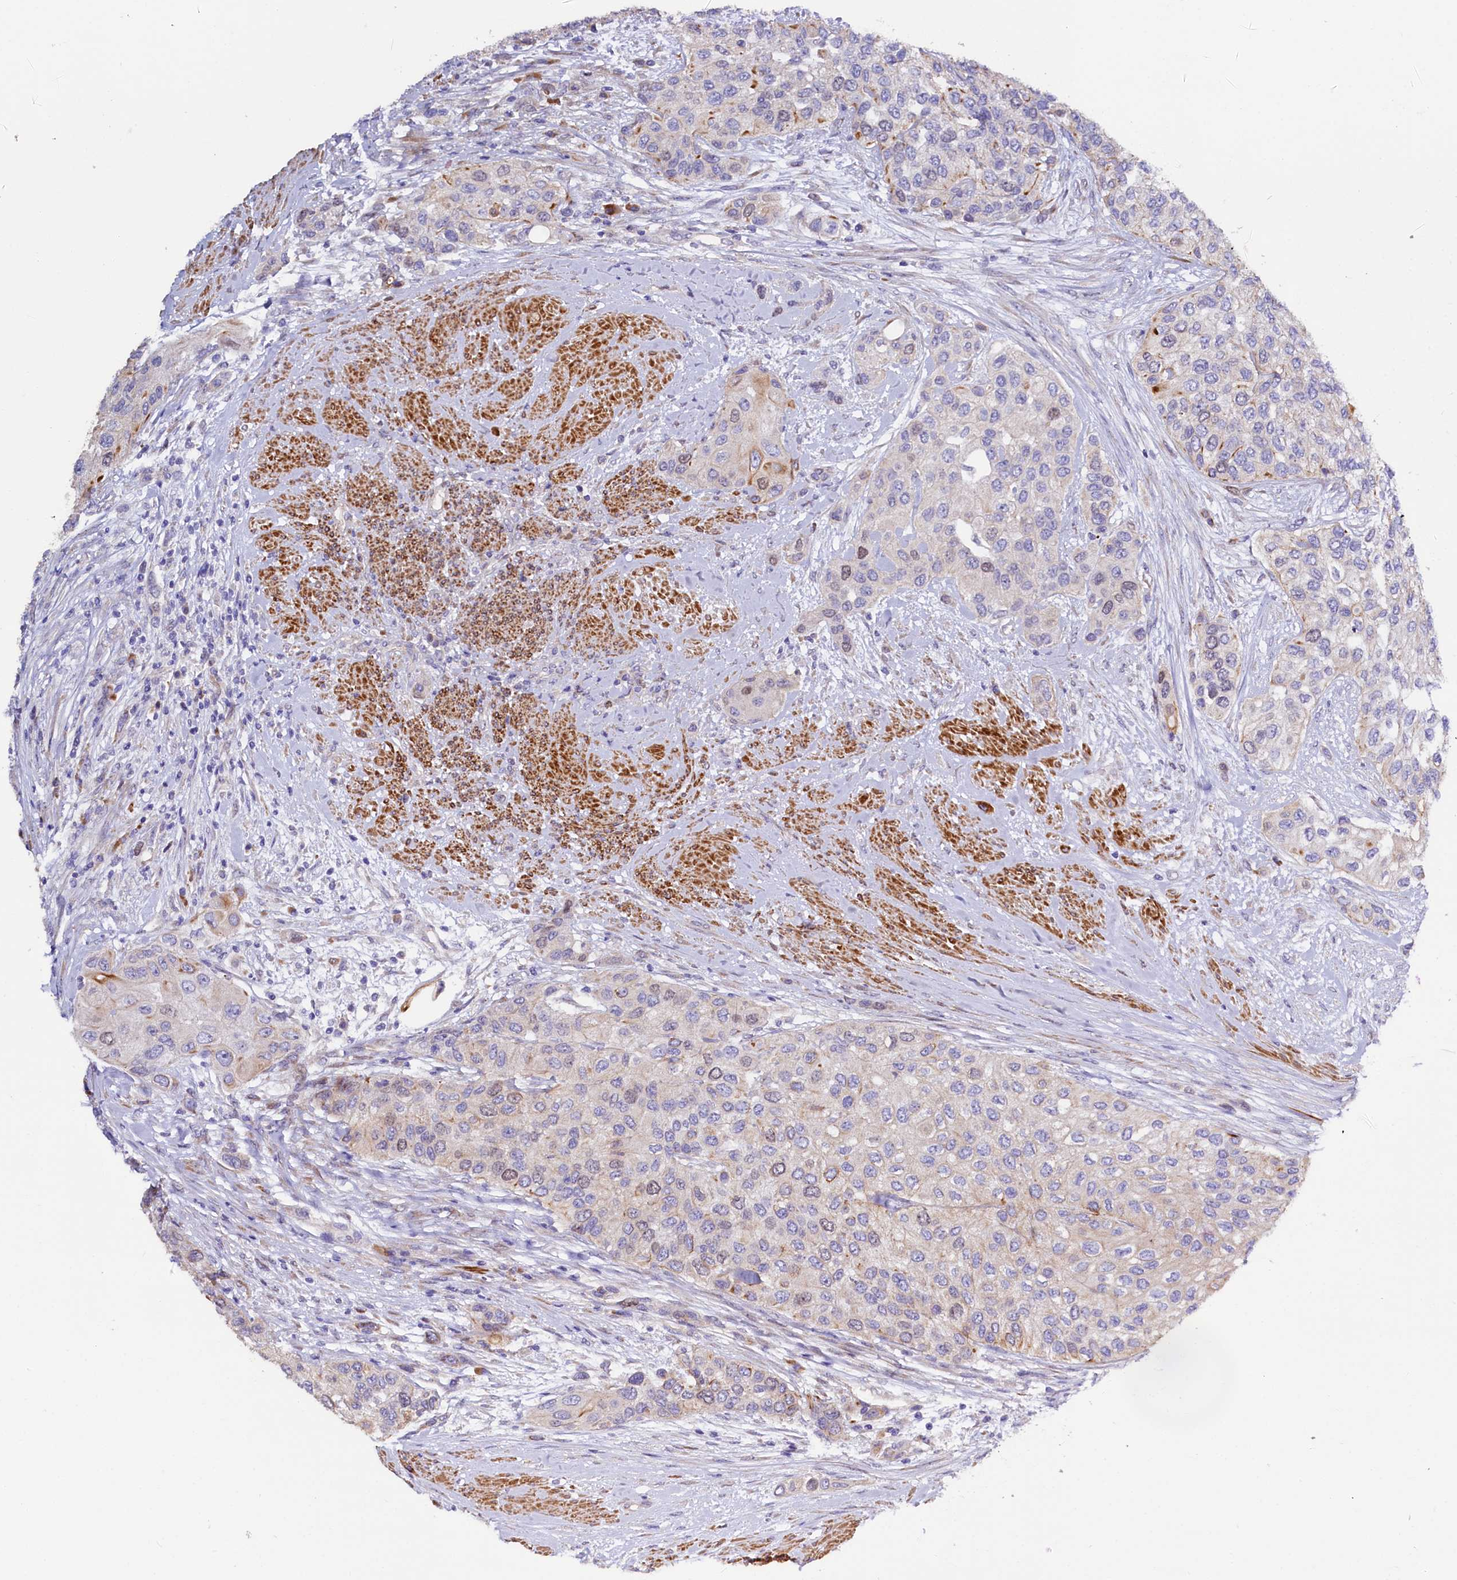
{"staining": {"intensity": "moderate", "quantity": "<25%", "location": "cytoplasmic/membranous"}, "tissue": "urothelial cancer", "cell_type": "Tumor cells", "image_type": "cancer", "snomed": [{"axis": "morphology", "description": "Normal tissue, NOS"}, {"axis": "morphology", "description": "Urothelial carcinoma, High grade"}, {"axis": "topography", "description": "Vascular tissue"}, {"axis": "topography", "description": "Urinary bladder"}], "caption": "The micrograph shows immunohistochemical staining of urothelial cancer. There is moderate cytoplasmic/membranous staining is identified in approximately <25% of tumor cells.", "gene": "WNT8A", "patient": {"sex": "female", "age": 56}}